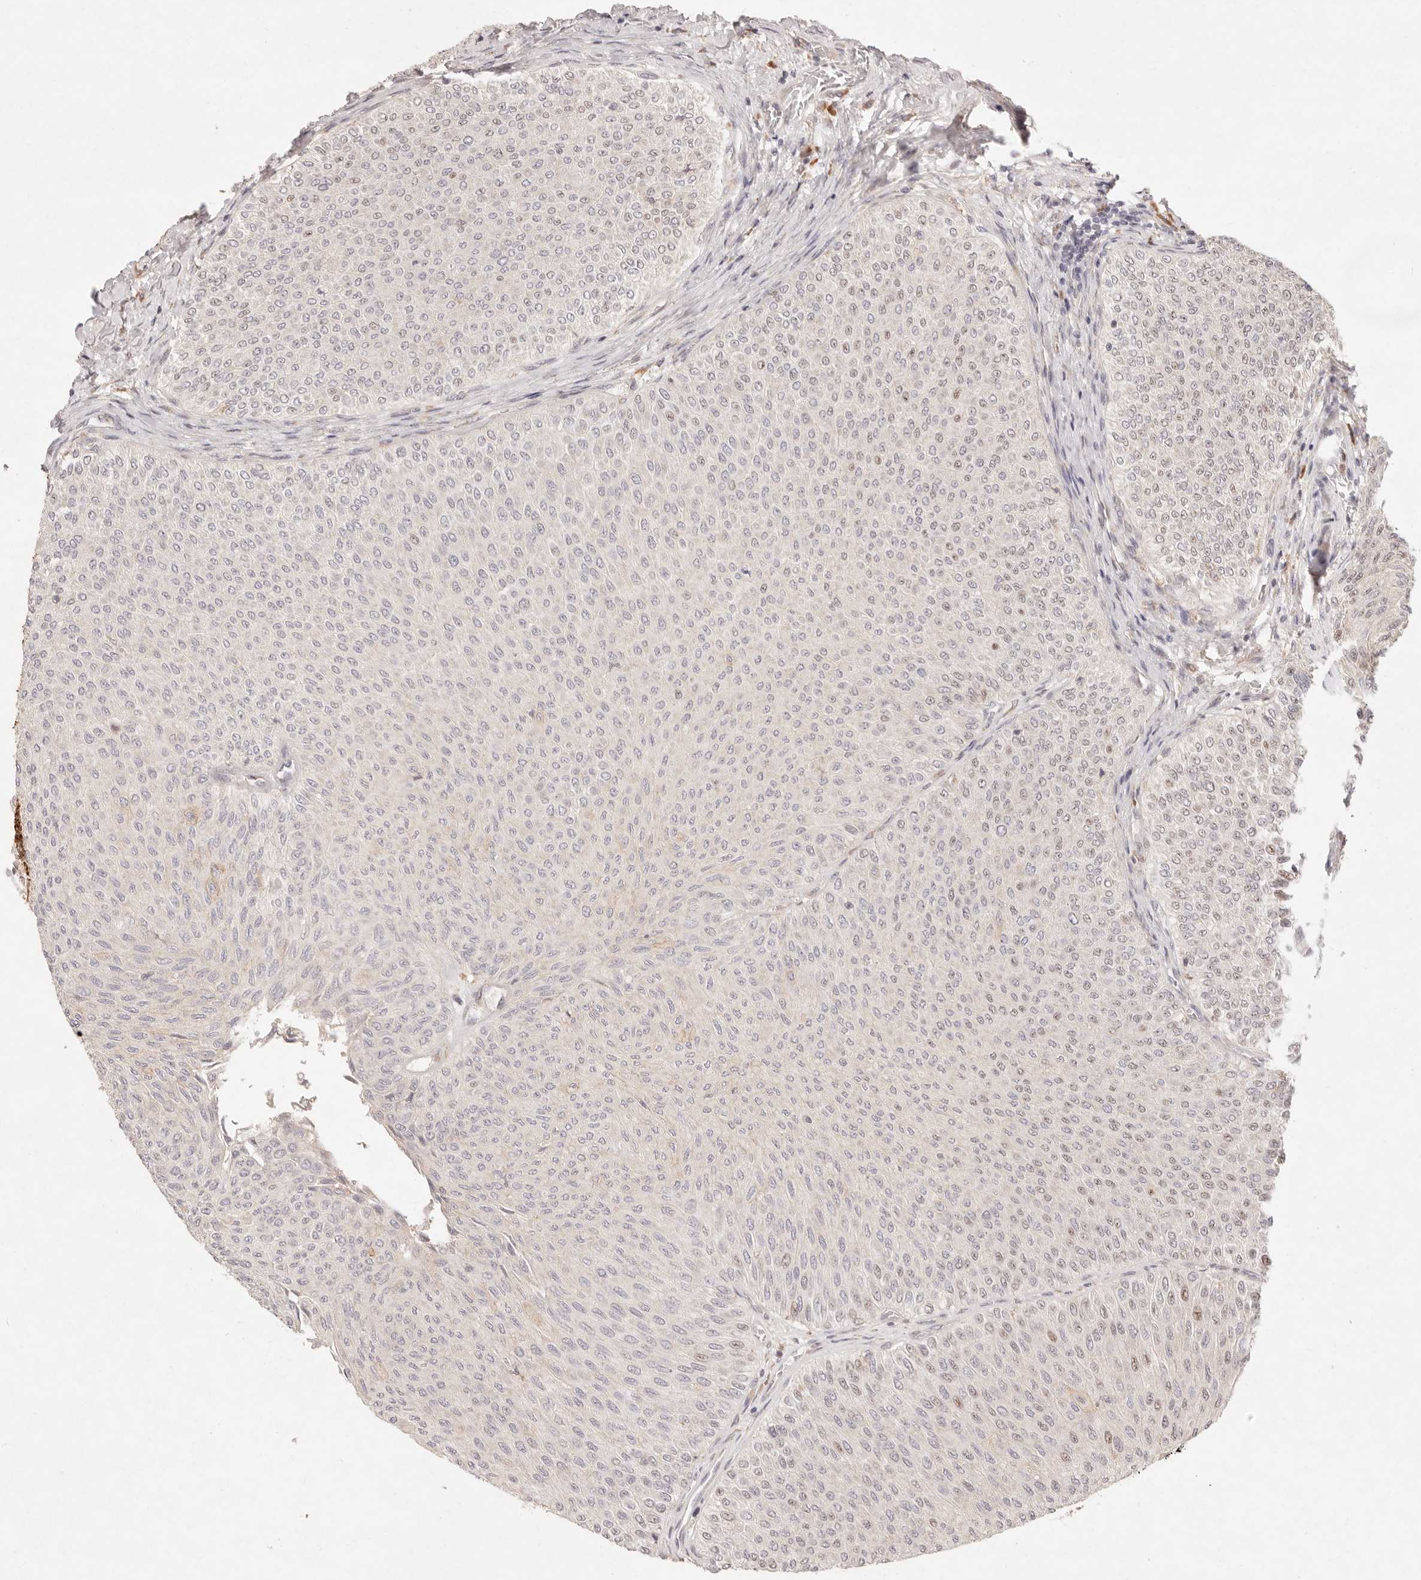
{"staining": {"intensity": "moderate", "quantity": "25%-75%", "location": "nuclear"}, "tissue": "urothelial cancer", "cell_type": "Tumor cells", "image_type": "cancer", "snomed": [{"axis": "morphology", "description": "Urothelial carcinoma, Low grade"}, {"axis": "topography", "description": "Urinary bladder"}], "caption": "Human low-grade urothelial carcinoma stained with a brown dye demonstrates moderate nuclear positive expression in approximately 25%-75% of tumor cells.", "gene": "C1orf127", "patient": {"sex": "male", "age": 78}}